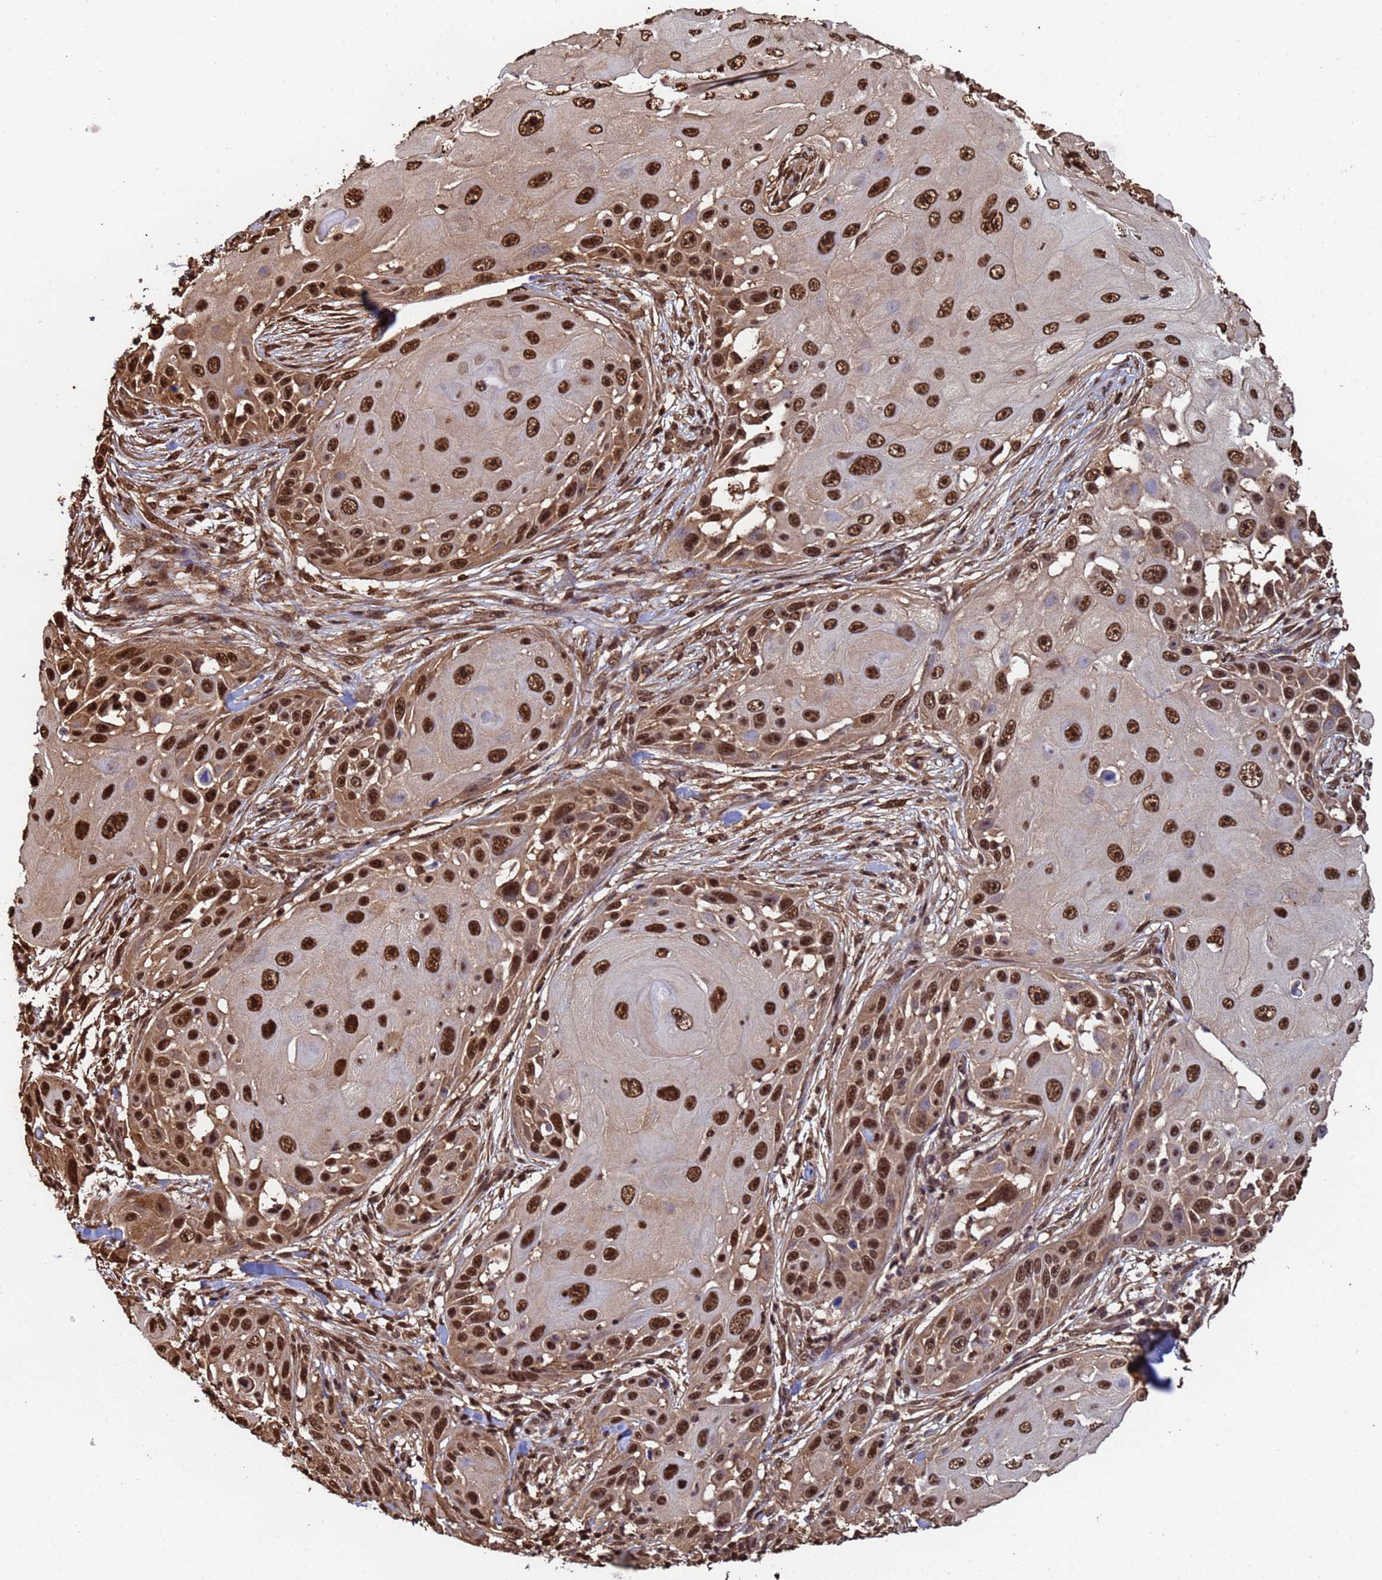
{"staining": {"intensity": "strong", "quantity": ">75%", "location": "nuclear"}, "tissue": "skin cancer", "cell_type": "Tumor cells", "image_type": "cancer", "snomed": [{"axis": "morphology", "description": "Squamous cell carcinoma, NOS"}, {"axis": "topography", "description": "Skin"}], "caption": "High-power microscopy captured an immunohistochemistry histopathology image of skin cancer, revealing strong nuclear positivity in about >75% of tumor cells.", "gene": "SUMO4", "patient": {"sex": "female", "age": 44}}